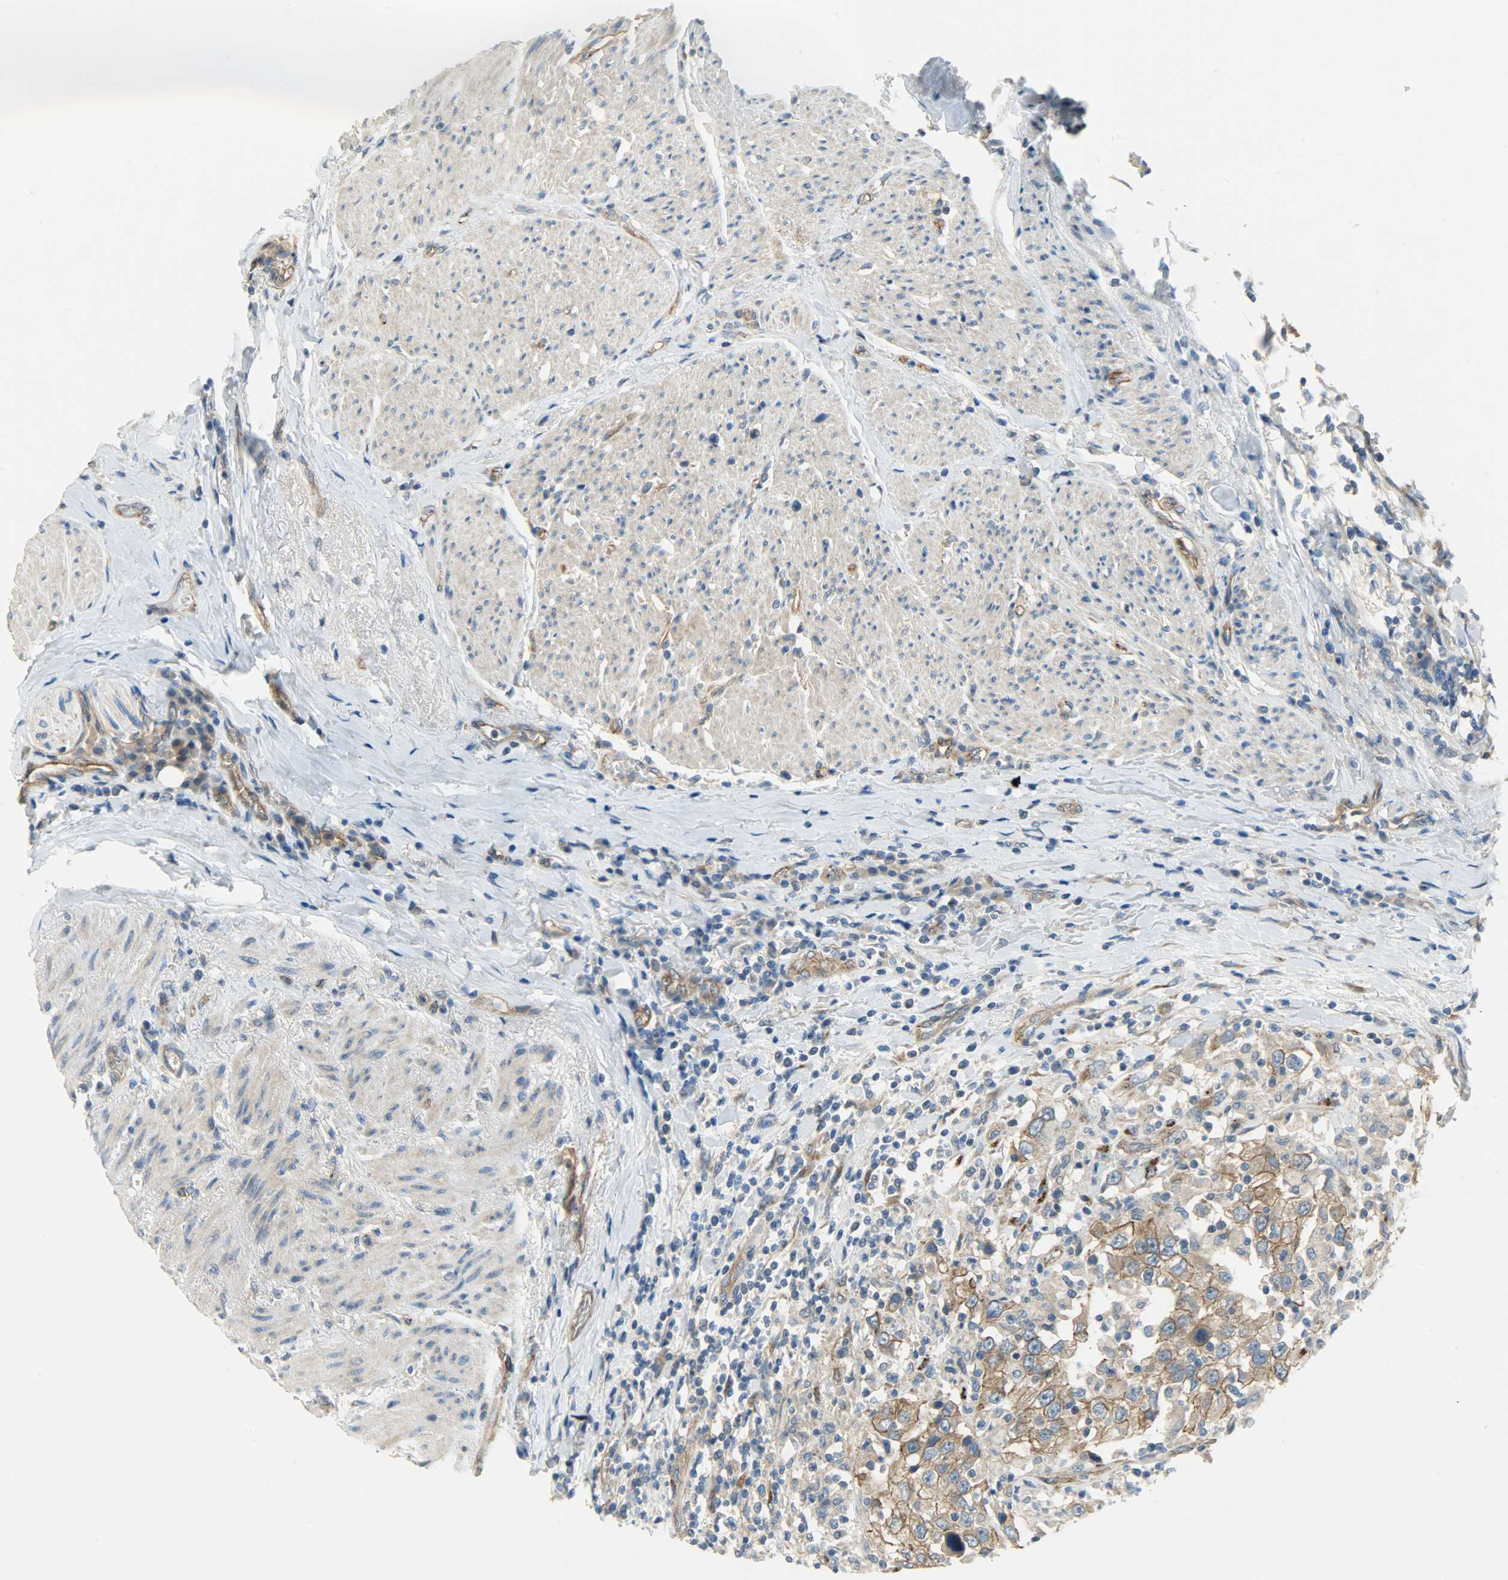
{"staining": {"intensity": "moderate", "quantity": ">75%", "location": "cytoplasmic/membranous"}, "tissue": "urothelial cancer", "cell_type": "Tumor cells", "image_type": "cancer", "snomed": [{"axis": "morphology", "description": "Urothelial carcinoma, High grade"}, {"axis": "topography", "description": "Urinary bladder"}], "caption": "Immunohistochemical staining of human urothelial cancer shows medium levels of moderate cytoplasmic/membranous protein staining in approximately >75% of tumor cells.", "gene": "KIAA1217", "patient": {"sex": "female", "age": 80}}